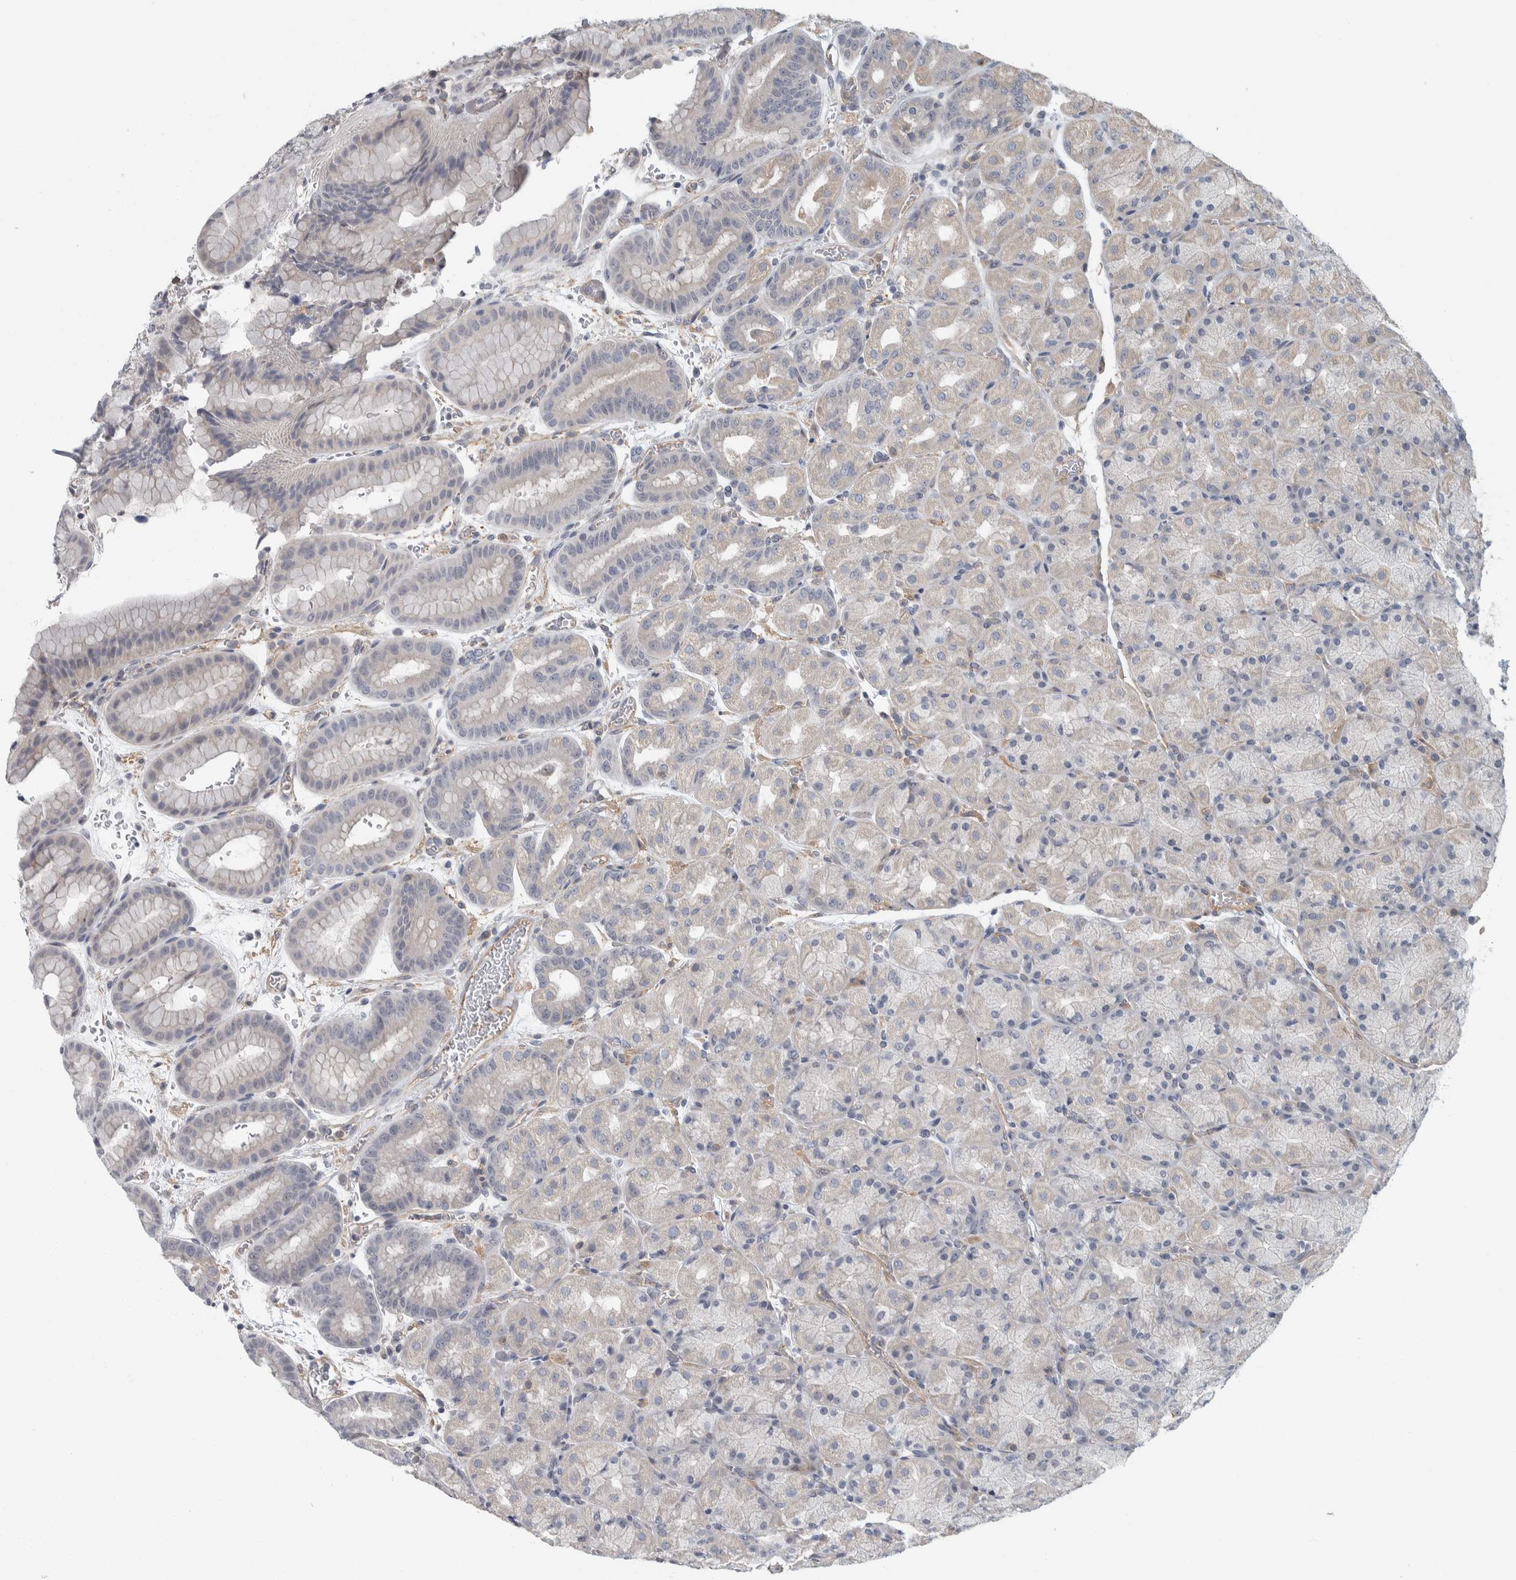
{"staining": {"intensity": "weak", "quantity": "<25%", "location": "cytoplasmic/membranous"}, "tissue": "stomach", "cell_type": "Glandular cells", "image_type": "normal", "snomed": [{"axis": "morphology", "description": "Normal tissue, NOS"}, {"axis": "morphology", "description": "Carcinoid, malignant, NOS"}, {"axis": "topography", "description": "Stomach, upper"}], "caption": "Micrograph shows no protein expression in glandular cells of benign stomach. (Brightfield microscopy of DAB (3,3'-diaminobenzidine) immunohistochemistry at high magnification).", "gene": "KCNJ3", "patient": {"sex": "male", "age": 39}}